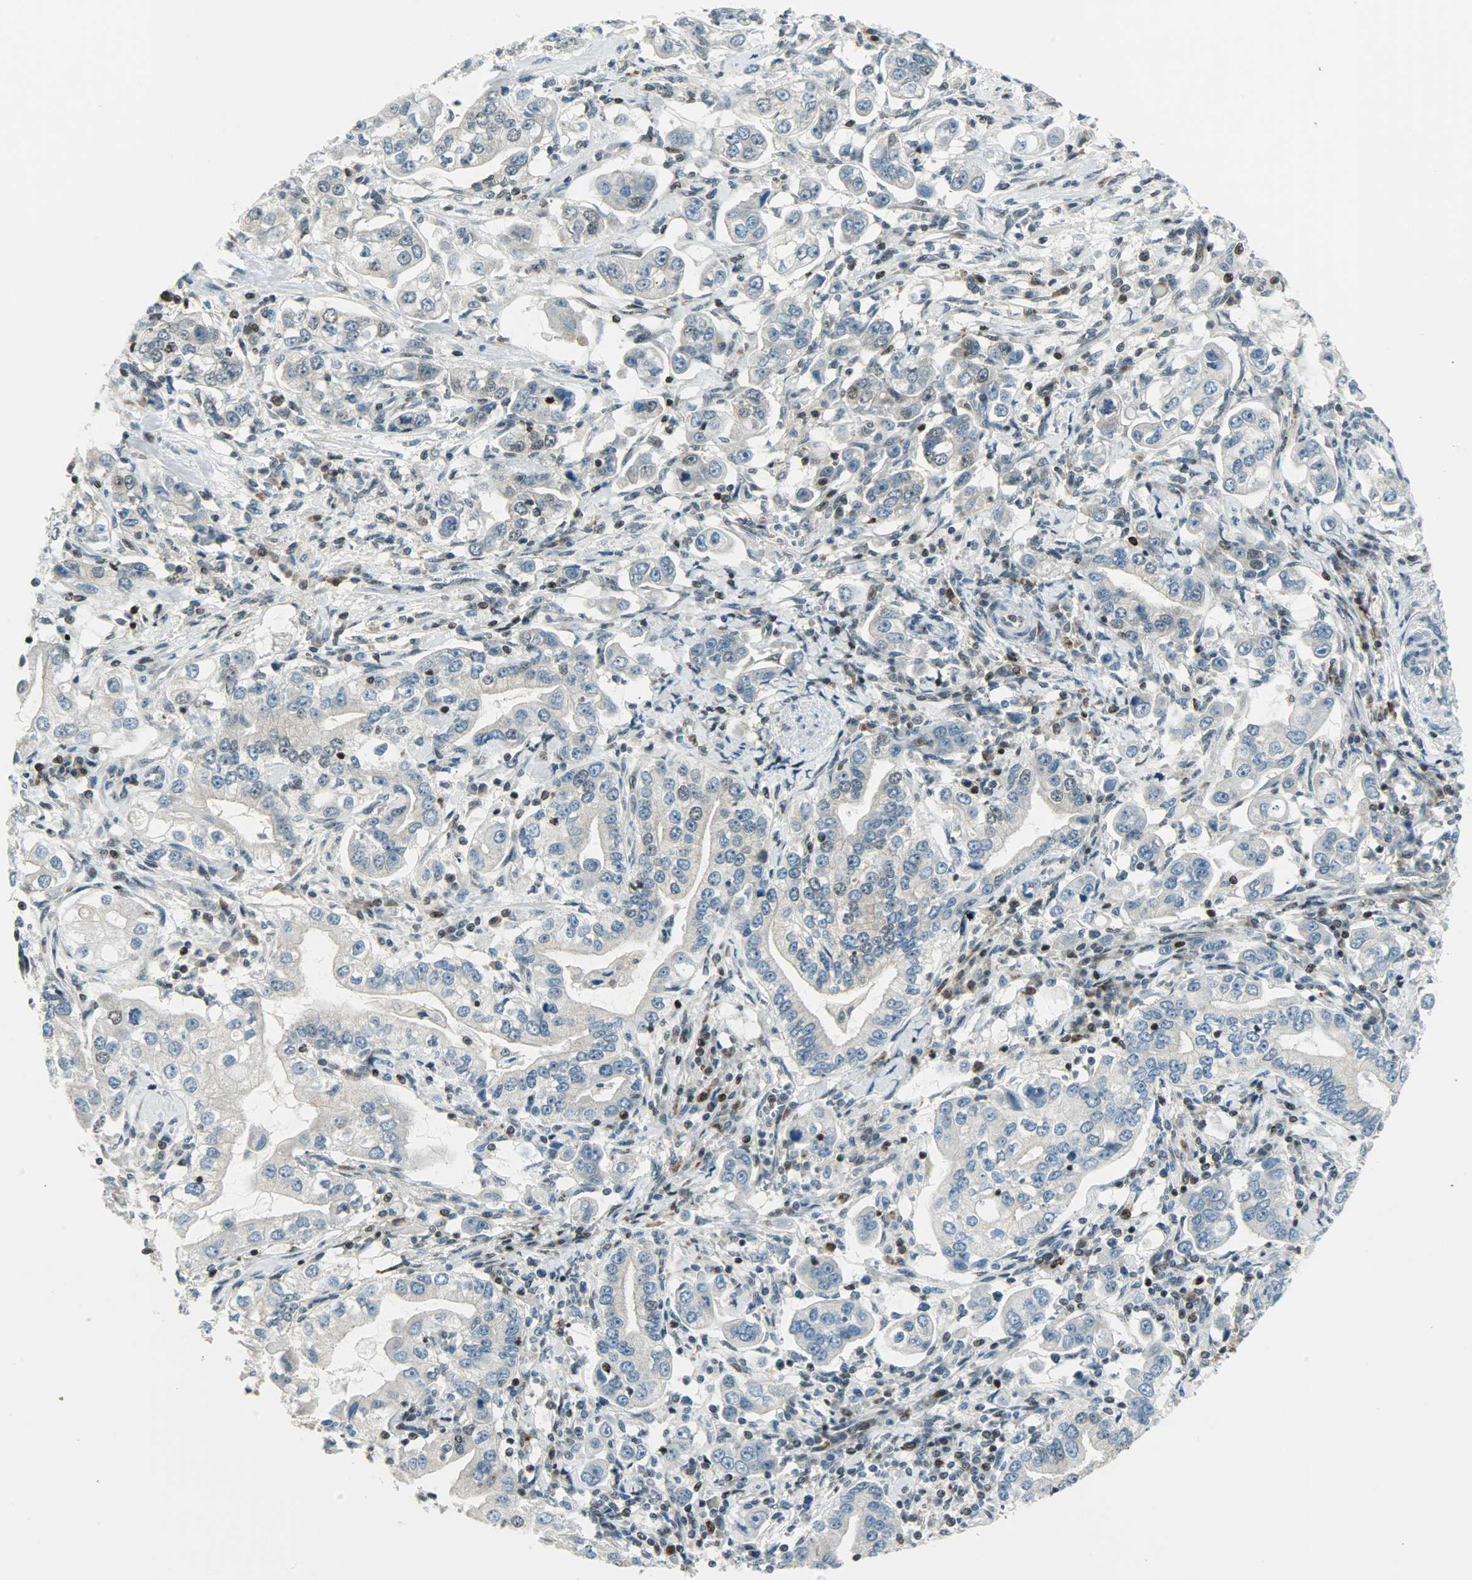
{"staining": {"intensity": "negative", "quantity": "none", "location": "none"}, "tissue": "stomach cancer", "cell_type": "Tumor cells", "image_type": "cancer", "snomed": [{"axis": "morphology", "description": "Adenocarcinoma, NOS"}, {"axis": "topography", "description": "Stomach, lower"}], "caption": "This is a histopathology image of IHC staining of stomach adenocarcinoma, which shows no positivity in tumor cells.", "gene": "IL15", "patient": {"sex": "female", "age": 72}}